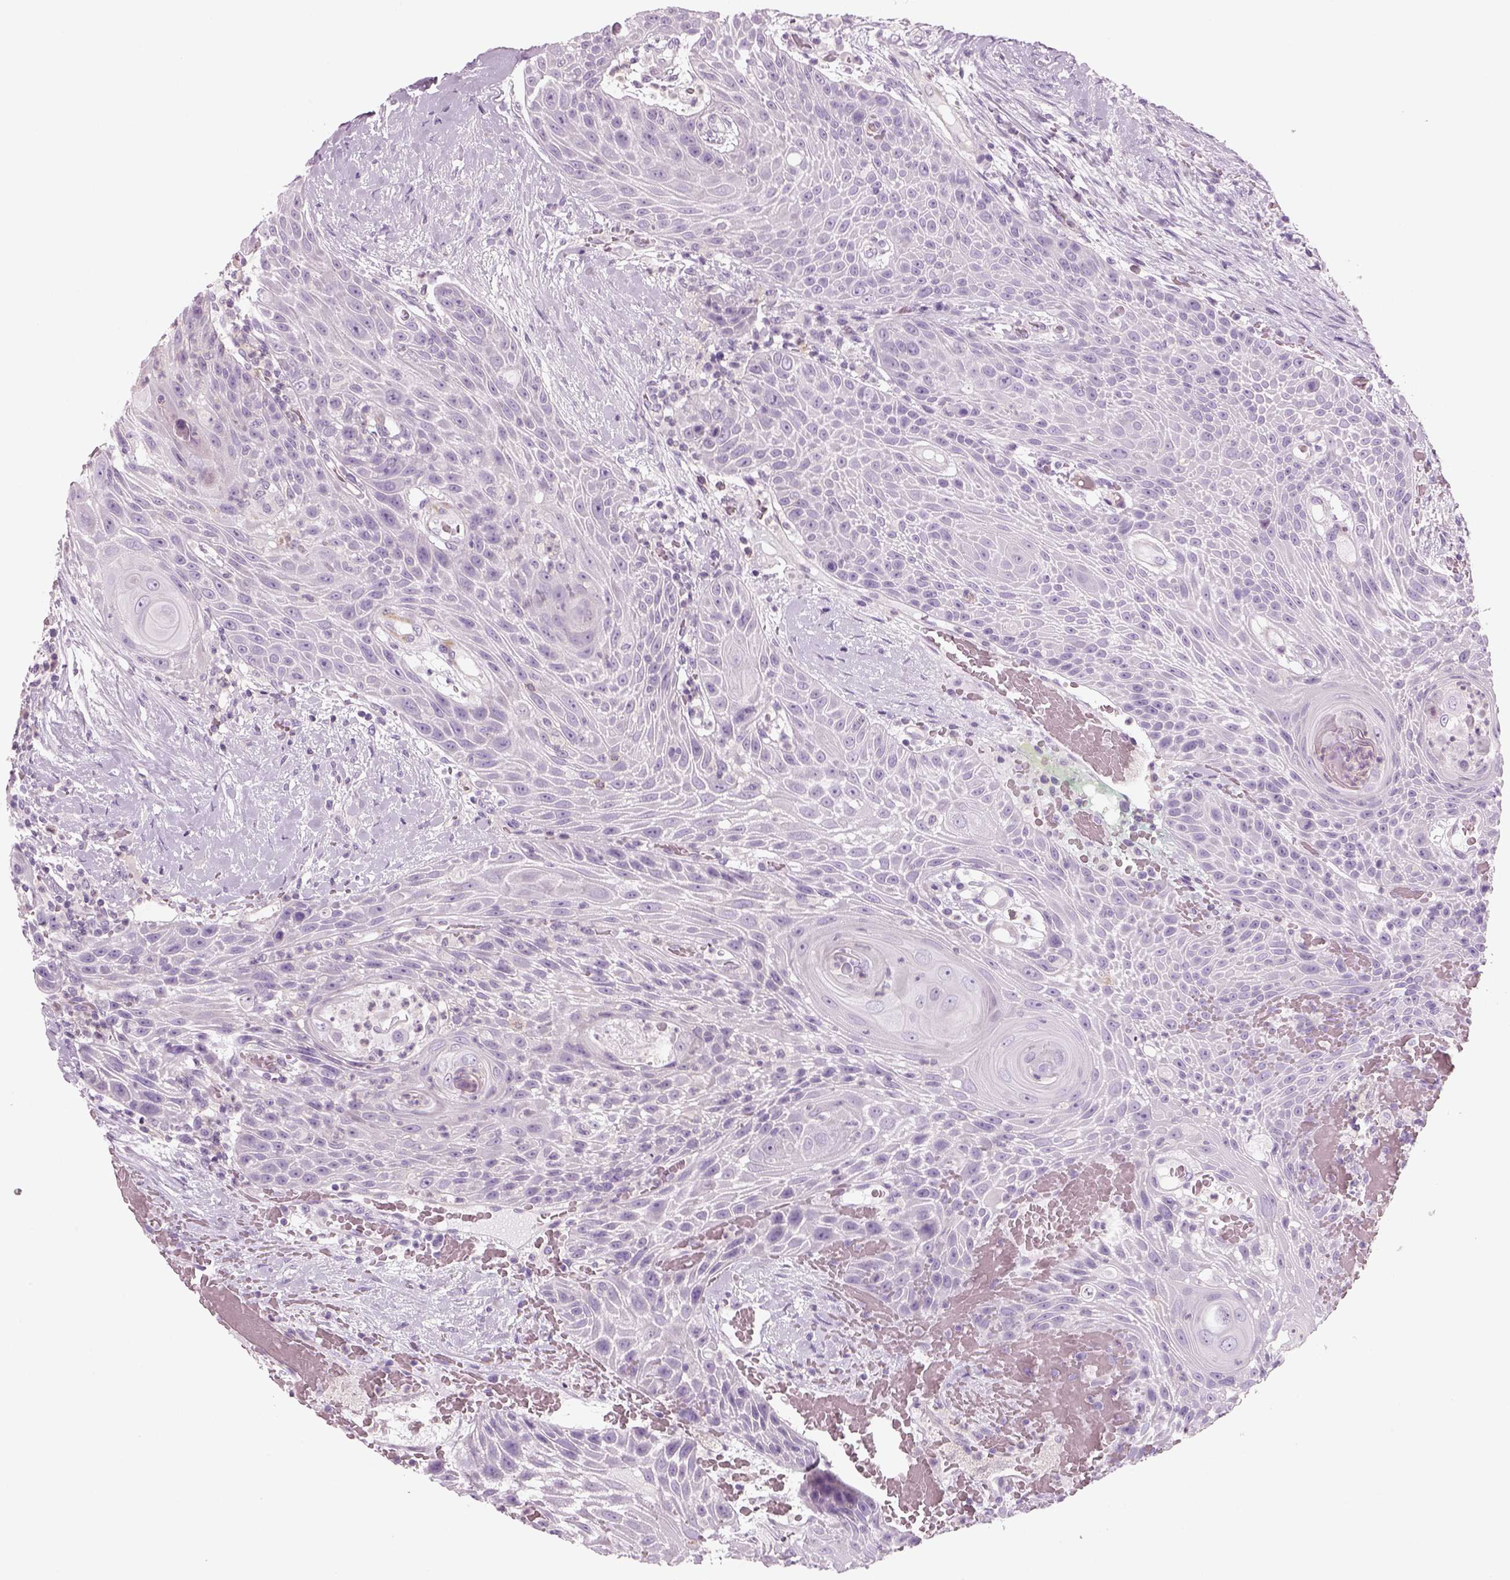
{"staining": {"intensity": "negative", "quantity": "none", "location": "none"}, "tissue": "head and neck cancer", "cell_type": "Tumor cells", "image_type": "cancer", "snomed": [{"axis": "morphology", "description": "Squamous cell carcinoma, NOS"}, {"axis": "topography", "description": "Head-Neck"}], "caption": "Head and neck squamous cell carcinoma stained for a protein using IHC displays no staining tumor cells.", "gene": "SLC1A7", "patient": {"sex": "male", "age": 69}}